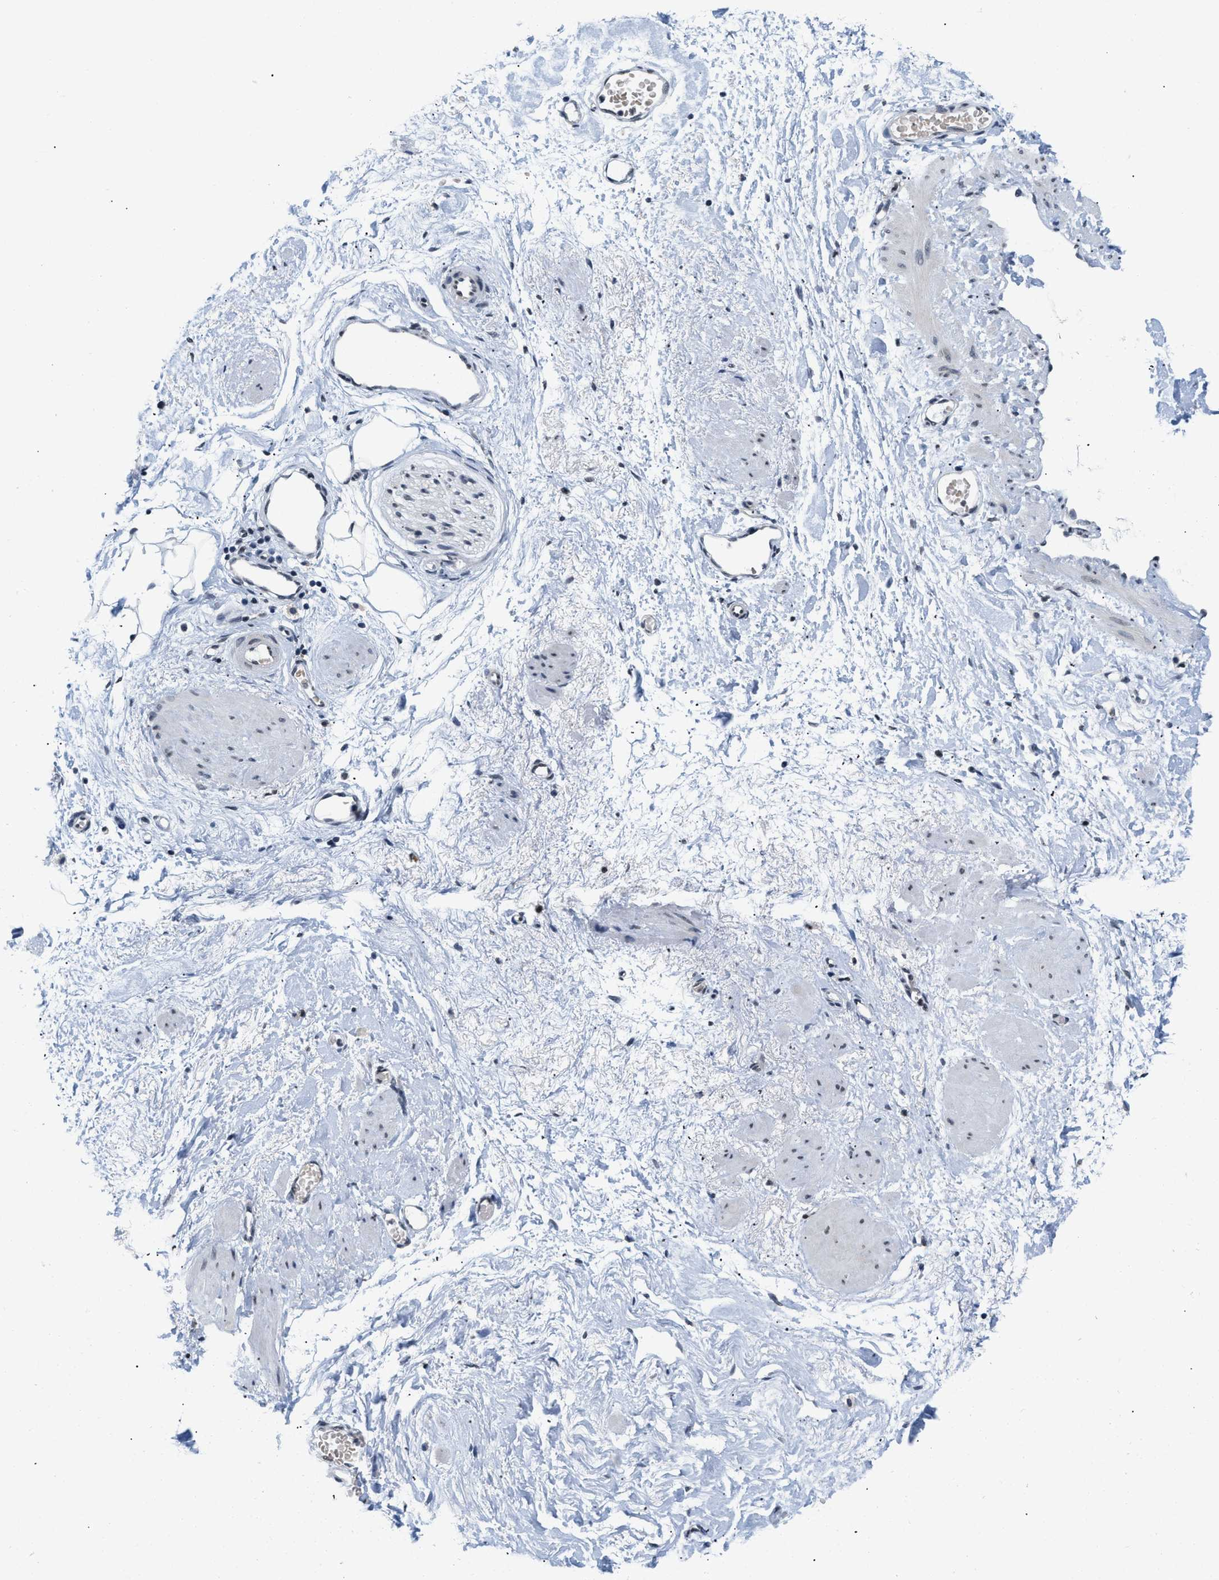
{"staining": {"intensity": "moderate", "quantity": "25%-75%", "location": "nuclear"}, "tissue": "adipose tissue", "cell_type": "Adipocytes", "image_type": "normal", "snomed": [{"axis": "morphology", "description": "Normal tissue, NOS"}, {"axis": "topography", "description": "Soft tissue"}], "caption": "Brown immunohistochemical staining in unremarkable human adipose tissue exhibits moderate nuclear expression in approximately 25%-75% of adipocytes. The protein is stained brown, and the nuclei are stained in blue (DAB (3,3'-diaminobenzidine) IHC with brightfield microscopy, high magnification).", "gene": "RAF1", "patient": {"sex": "male", "age": 72}}